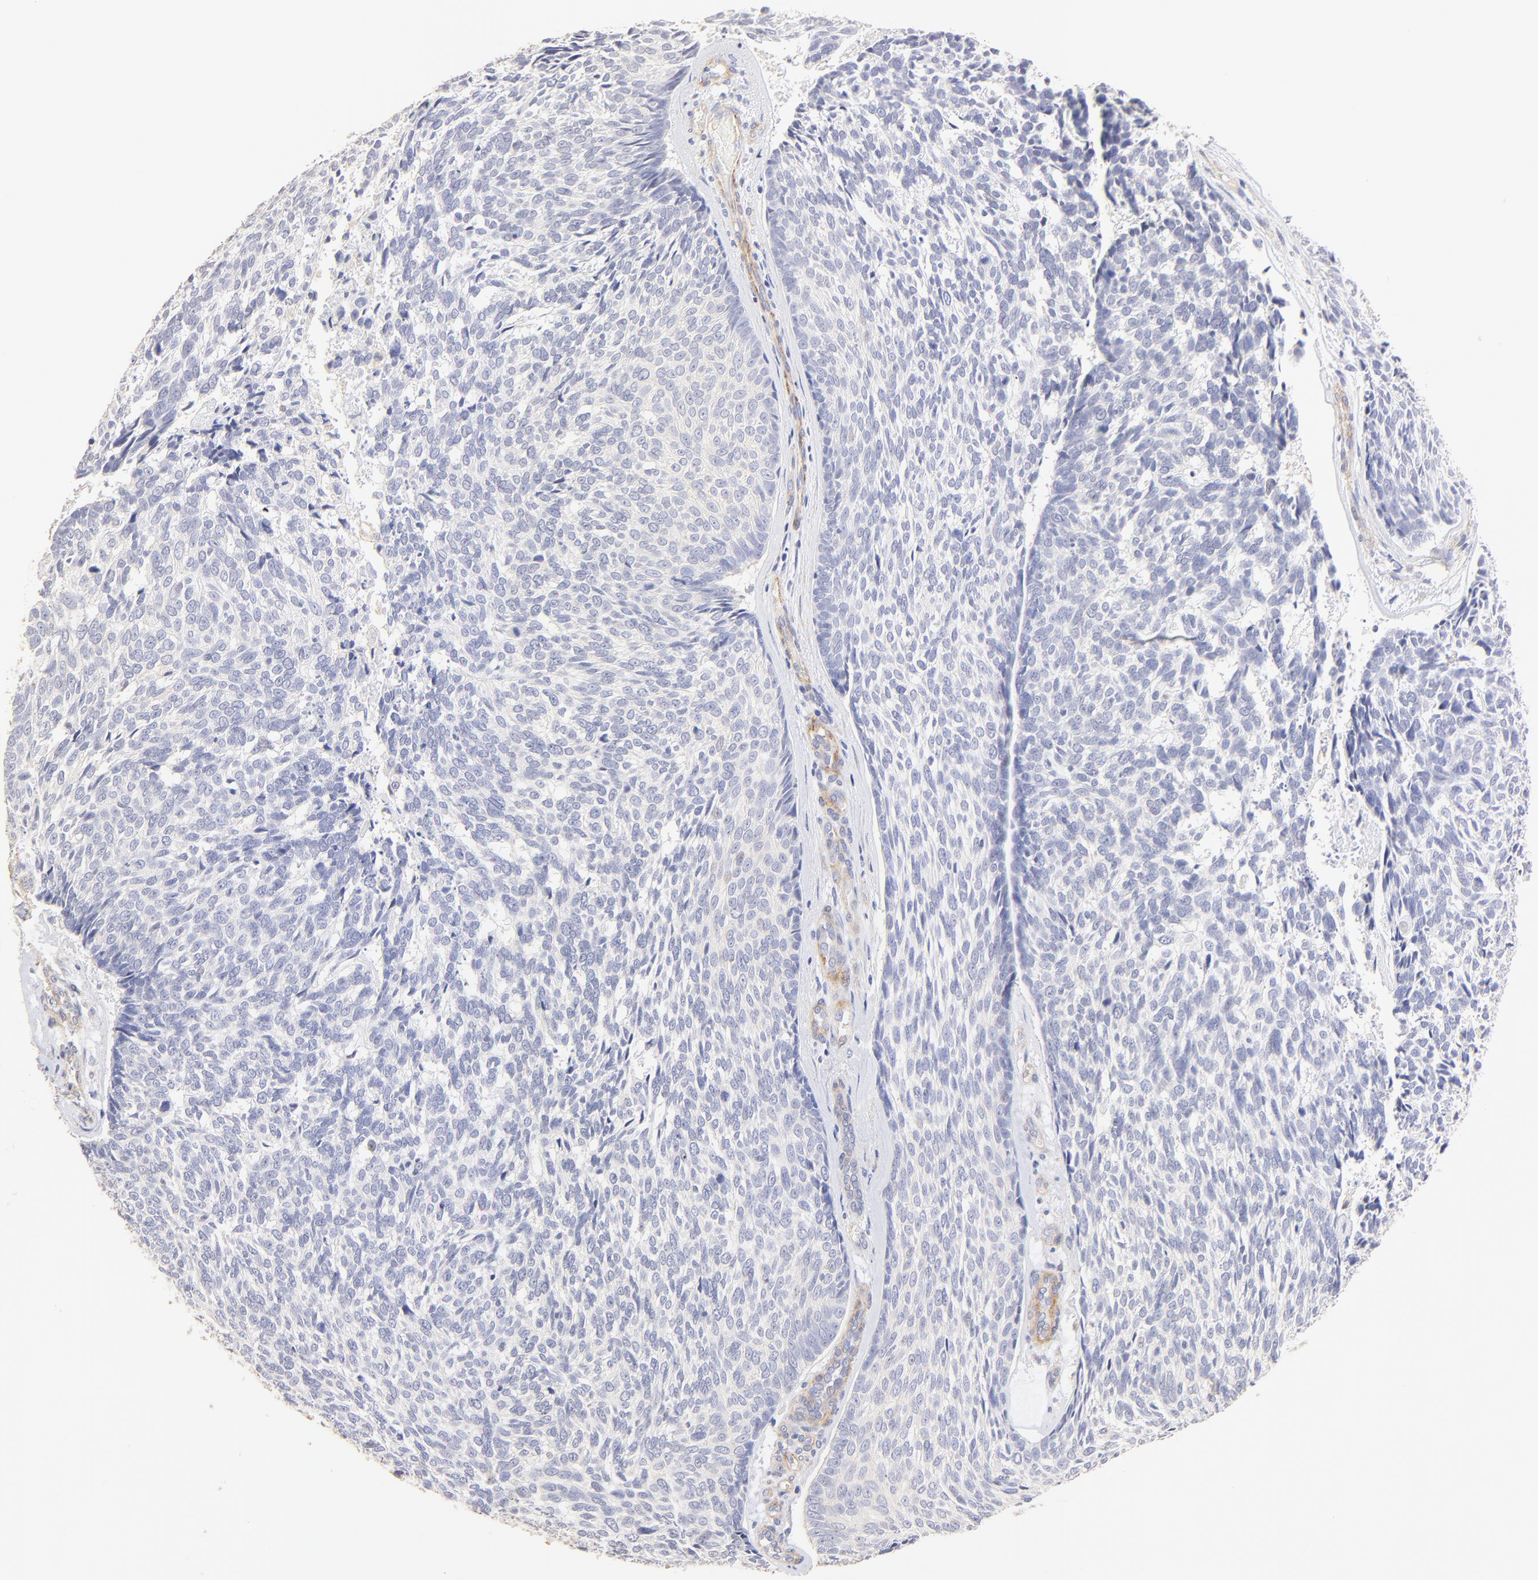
{"staining": {"intensity": "negative", "quantity": "none", "location": "none"}, "tissue": "skin cancer", "cell_type": "Tumor cells", "image_type": "cancer", "snomed": [{"axis": "morphology", "description": "Basal cell carcinoma"}, {"axis": "topography", "description": "Skin"}], "caption": "The immunohistochemistry (IHC) photomicrograph has no significant expression in tumor cells of basal cell carcinoma (skin) tissue.", "gene": "ACTRT1", "patient": {"sex": "male", "age": 72}}